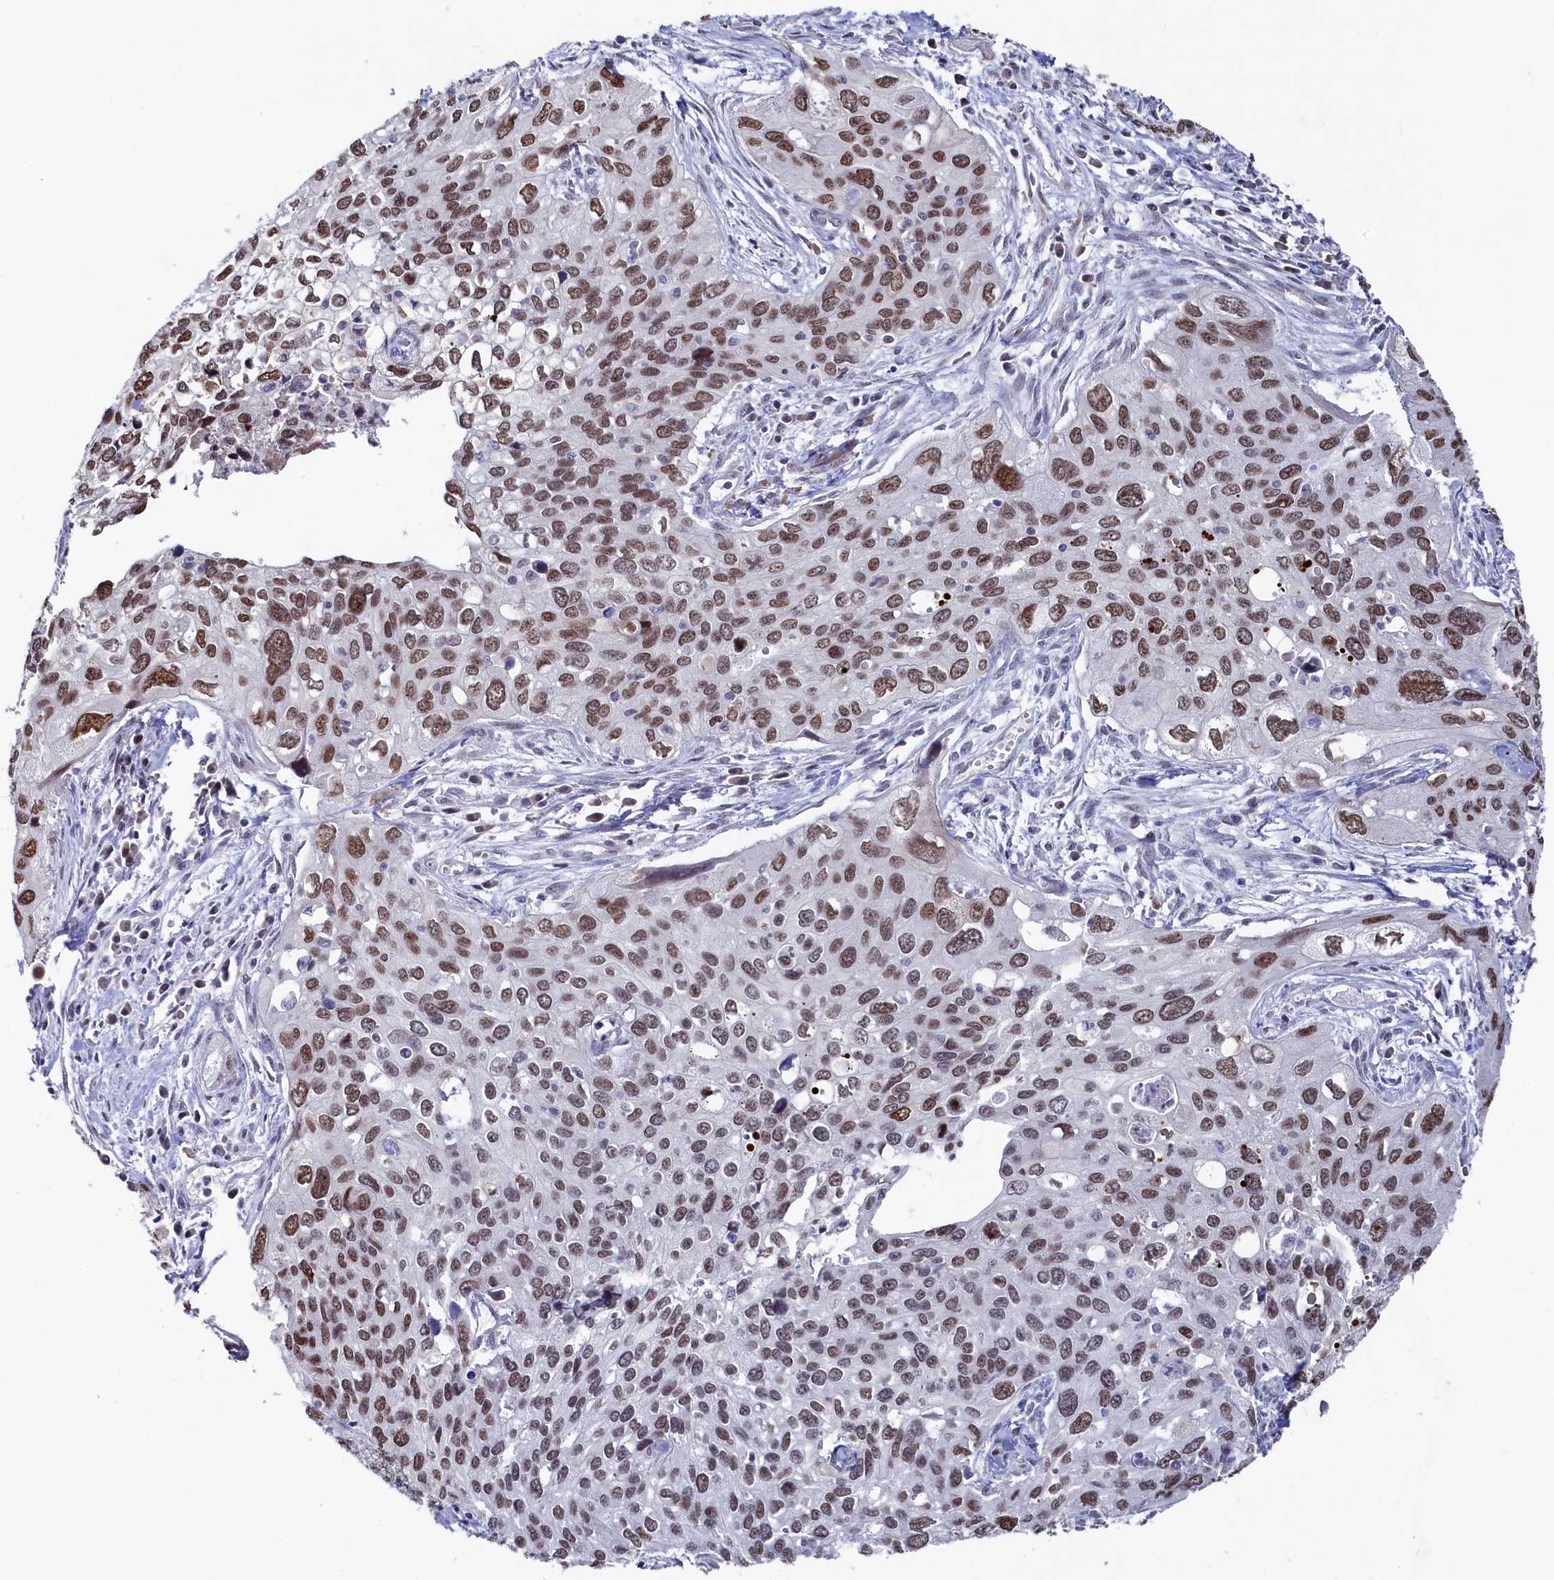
{"staining": {"intensity": "moderate", "quantity": ">75%", "location": "nuclear"}, "tissue": "cervical cancer", "cell_type": "Tumor cells", "image_type": "cancer", "snomed": [{"axis": "morphology", "description": "Squamous cell carcinoma, NOS"}, {"axis": "topography", "description": "Cervix"}], "caption": "Cervical cancer (squamous cell carcinoma) stained with a brown dye displays moderate nuclear positive staining in approximately >75% of tumor cells.", "gene": "TIGD4", "patient": {"sex": "female", "age": 55}}